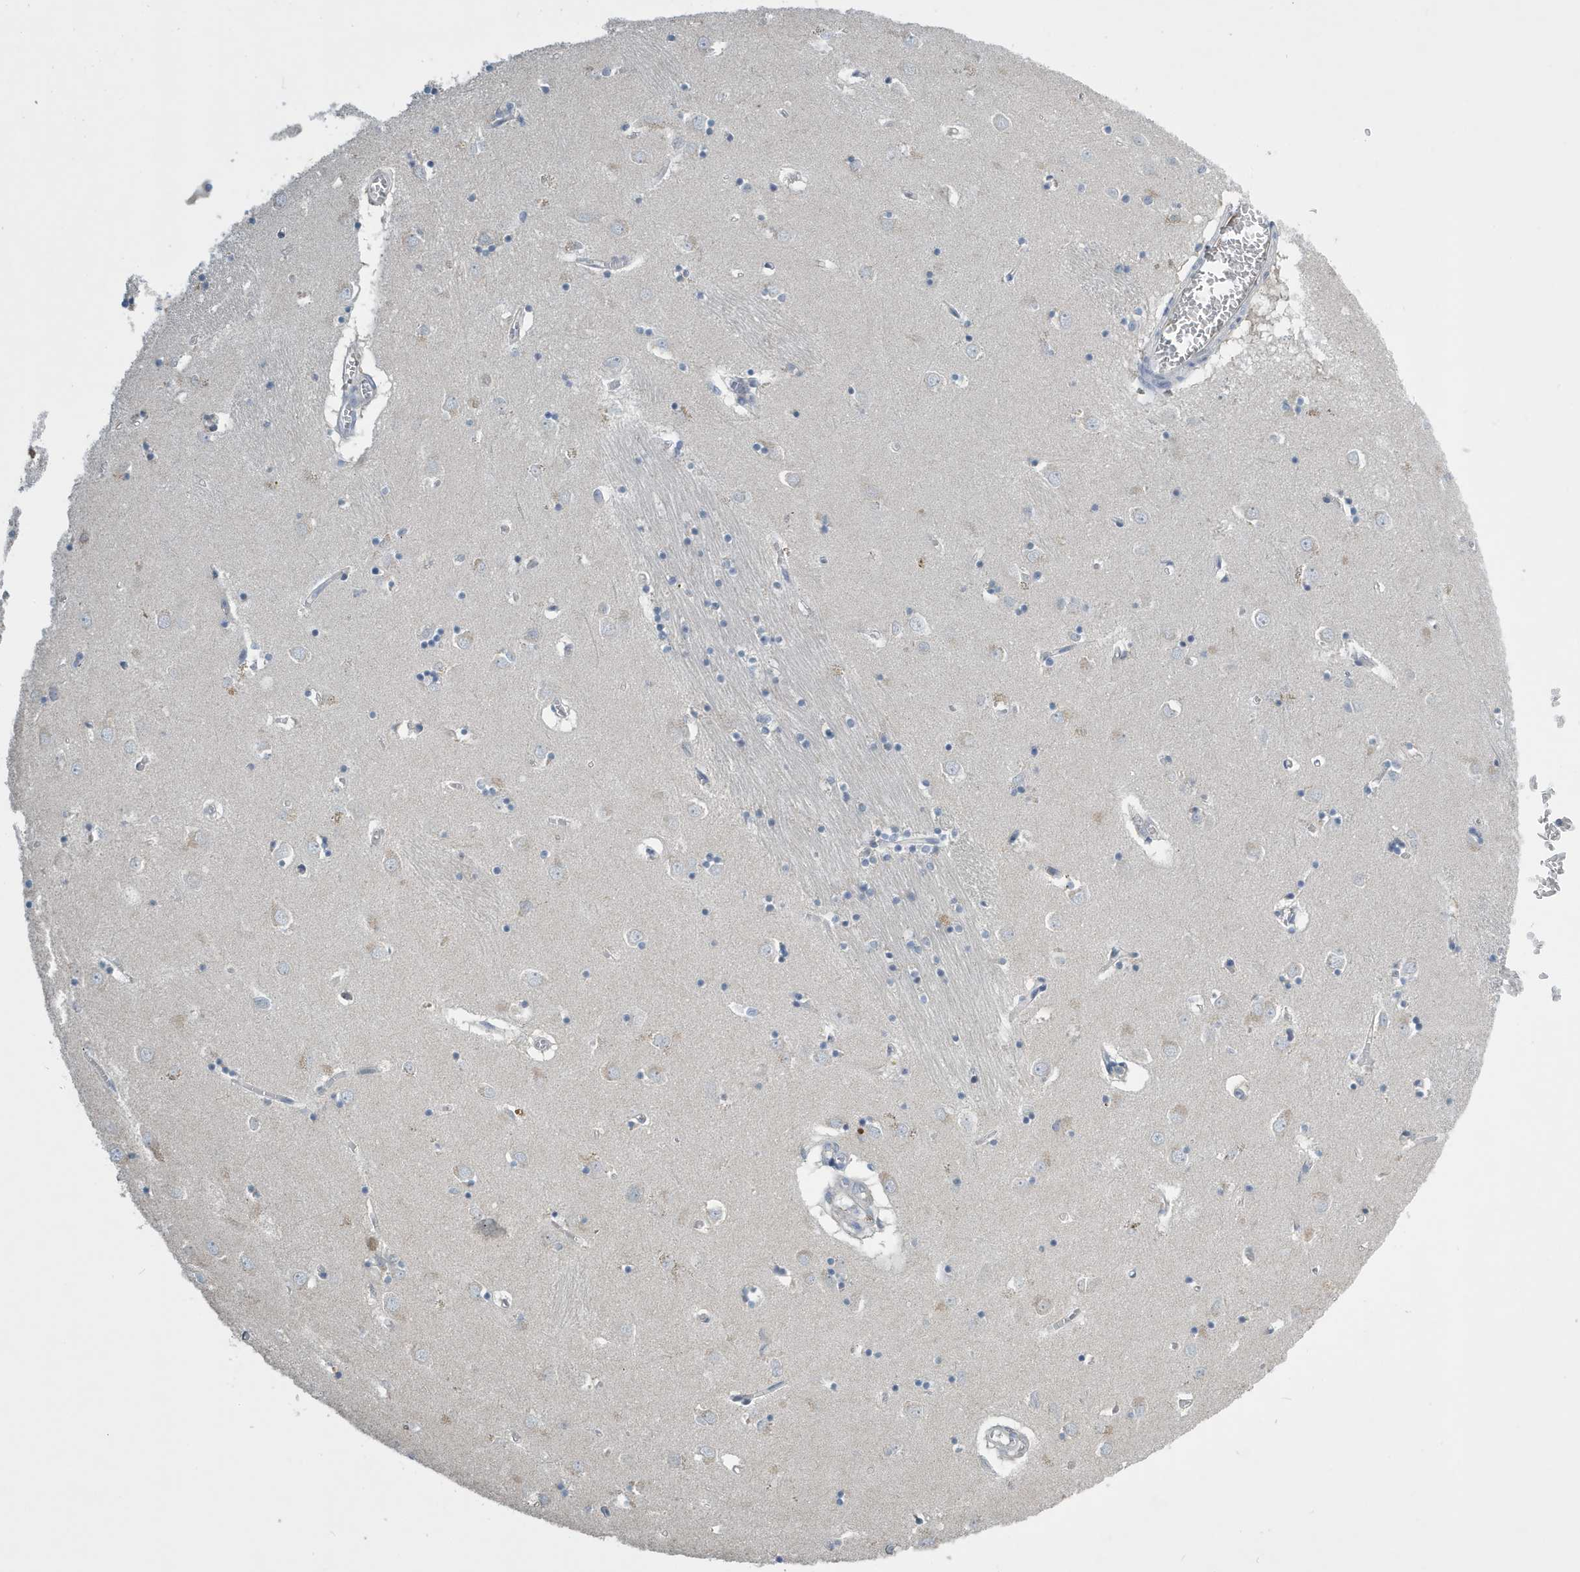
{"staining": {"intensity": "negative", "quantity": "none", "location": "none"}, "tissue": "caudate", "cell_type": "Glial cells", "image_type": "normal", "snomed": [{"axis": "morphology", "description": "Normal tissue, NOS"}, {"axis": "topography", "description": "Lateral ventricle wall"}], "caption": "An immunohistochemistry (IHC) histopathology image of normal caudate is shown. There is no staining in glial cells of caudate.", "gene": "UGT2B4", "patient": {"sex": "male", "age": 70}}